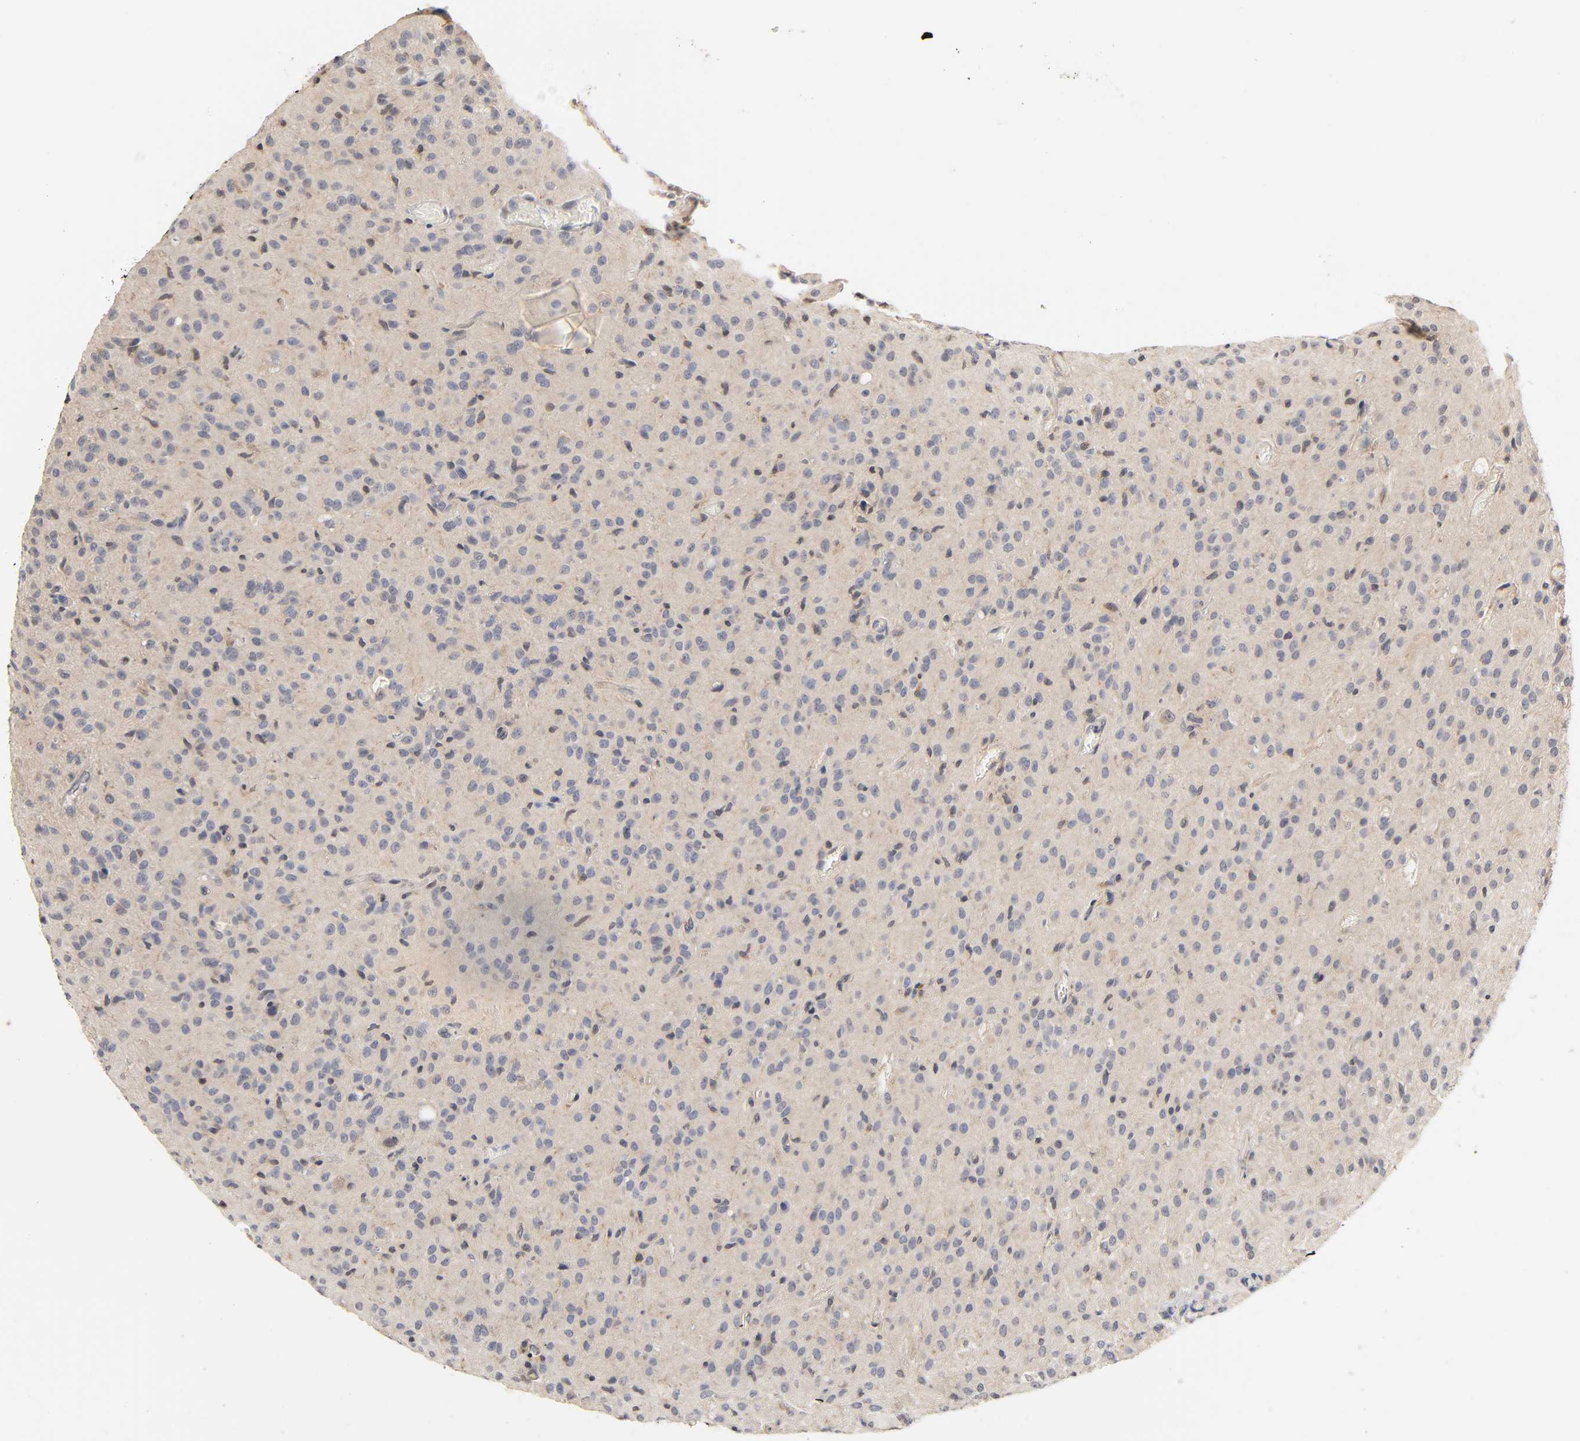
{"staining": {"intensity": "negative", "quantity": "none", "location": "none"}, "tissue": "glioma", "cell_type": "Tumor cells", "image_type": "cancer", "snomed": [{"axis": "morphology", "description": "Glioma, malignant, High grade"}, {"axis": "topography", "description": "Brain"}], "caption": "This is an IHC micrograph of glioma. There is no positivity in tumor cells.", "gene": "PDE5A", "patient": {"sex": "female", "age": 59}}